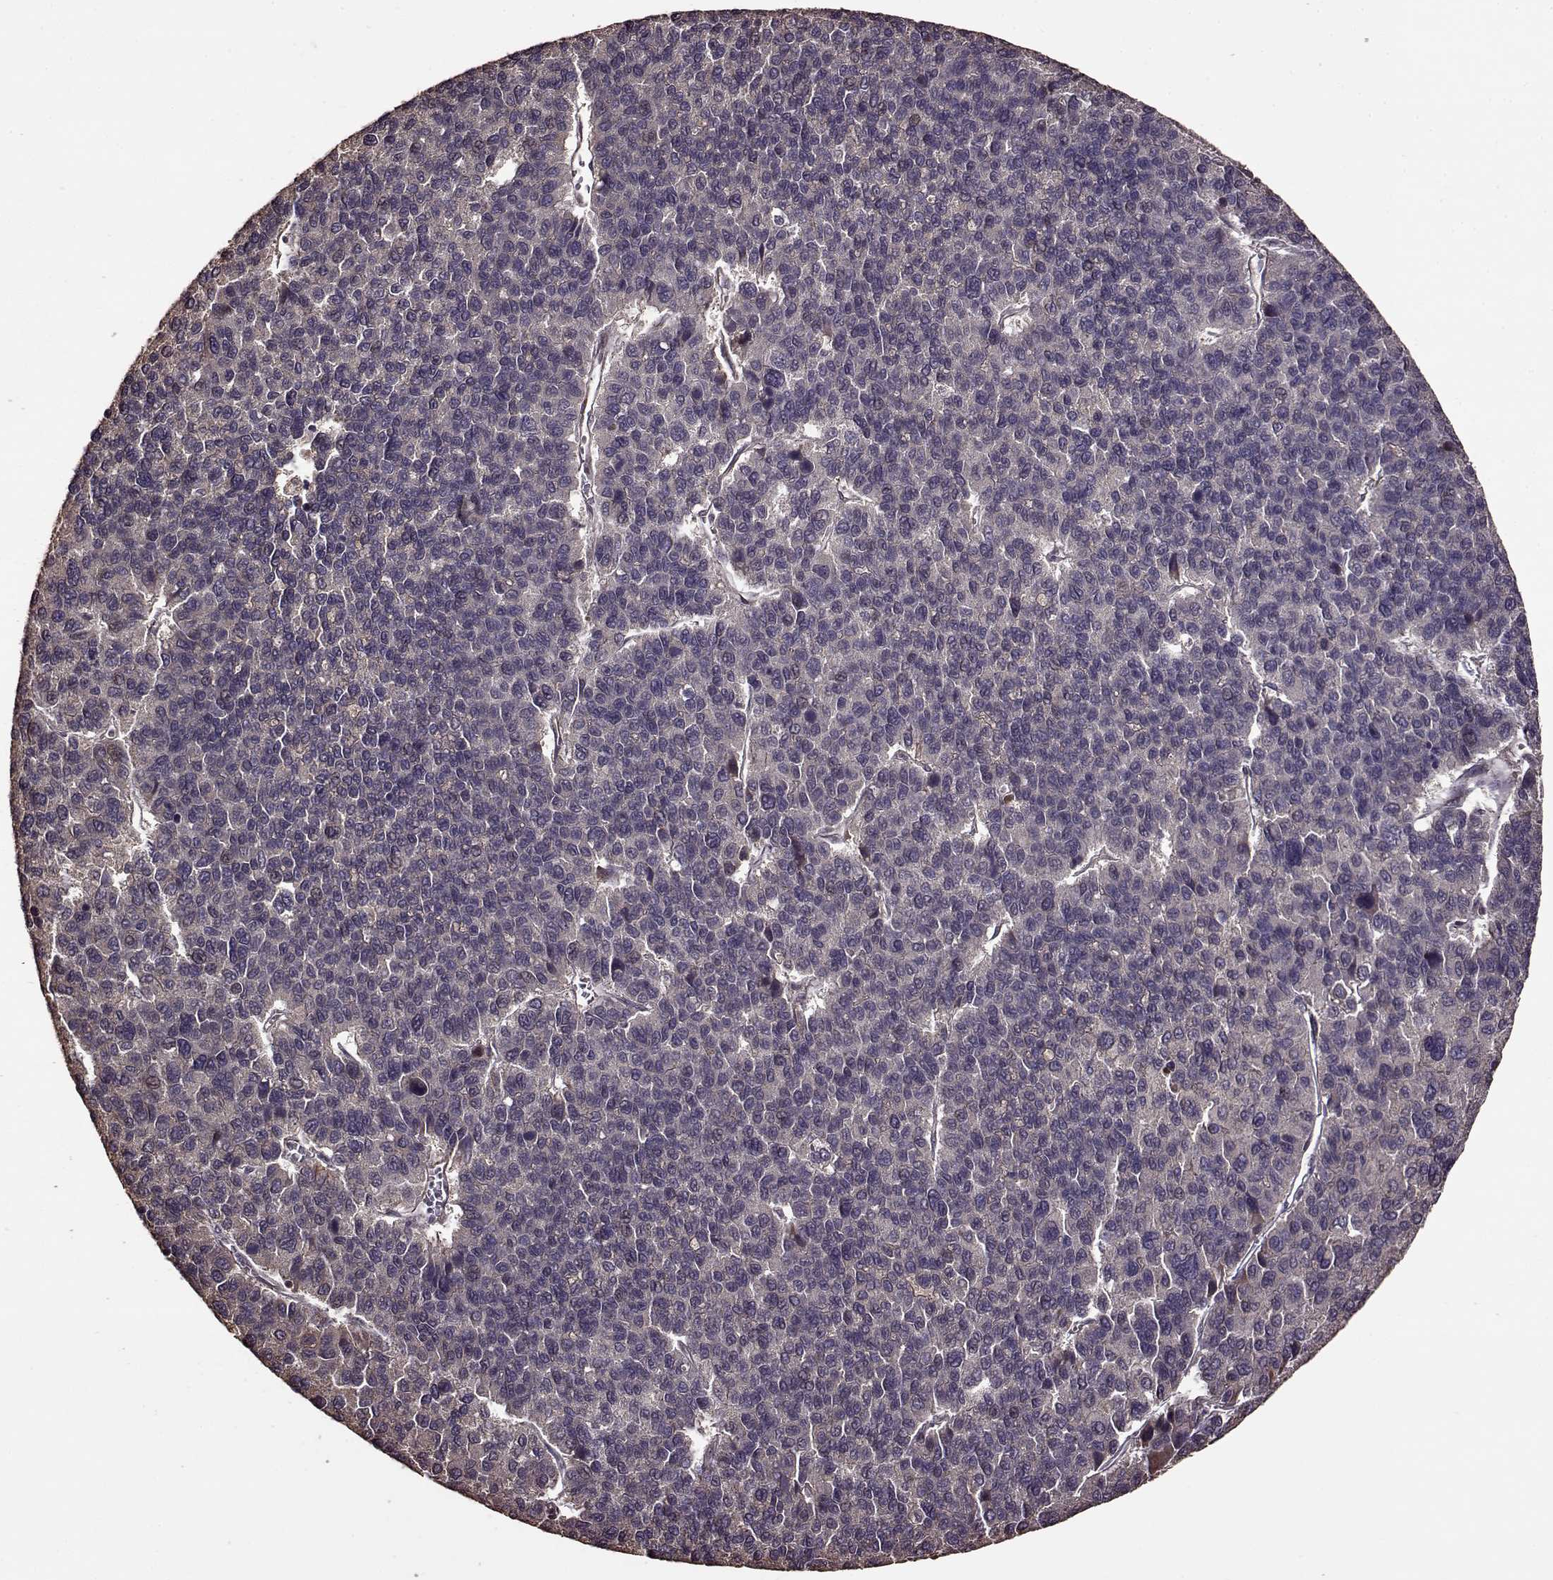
{"staining": {"intensity": "negative", "quantity": "none", "location": "none"}, "tissue": "liver cancer", "cell_type": "Tumor cells", "image_type": "cancer", "snomed": [{"axis": "morphology", "description": "Carcinoma, Hepatocellular, NOS"}, {"axis": "topography", "description": "Liver"}], "caption": "Immunohistochemical staining of liver cancer displays no significant positivity in tumor cells.", "gene": "FBXW11", "patient": {"sex": "female", "age": 41}}